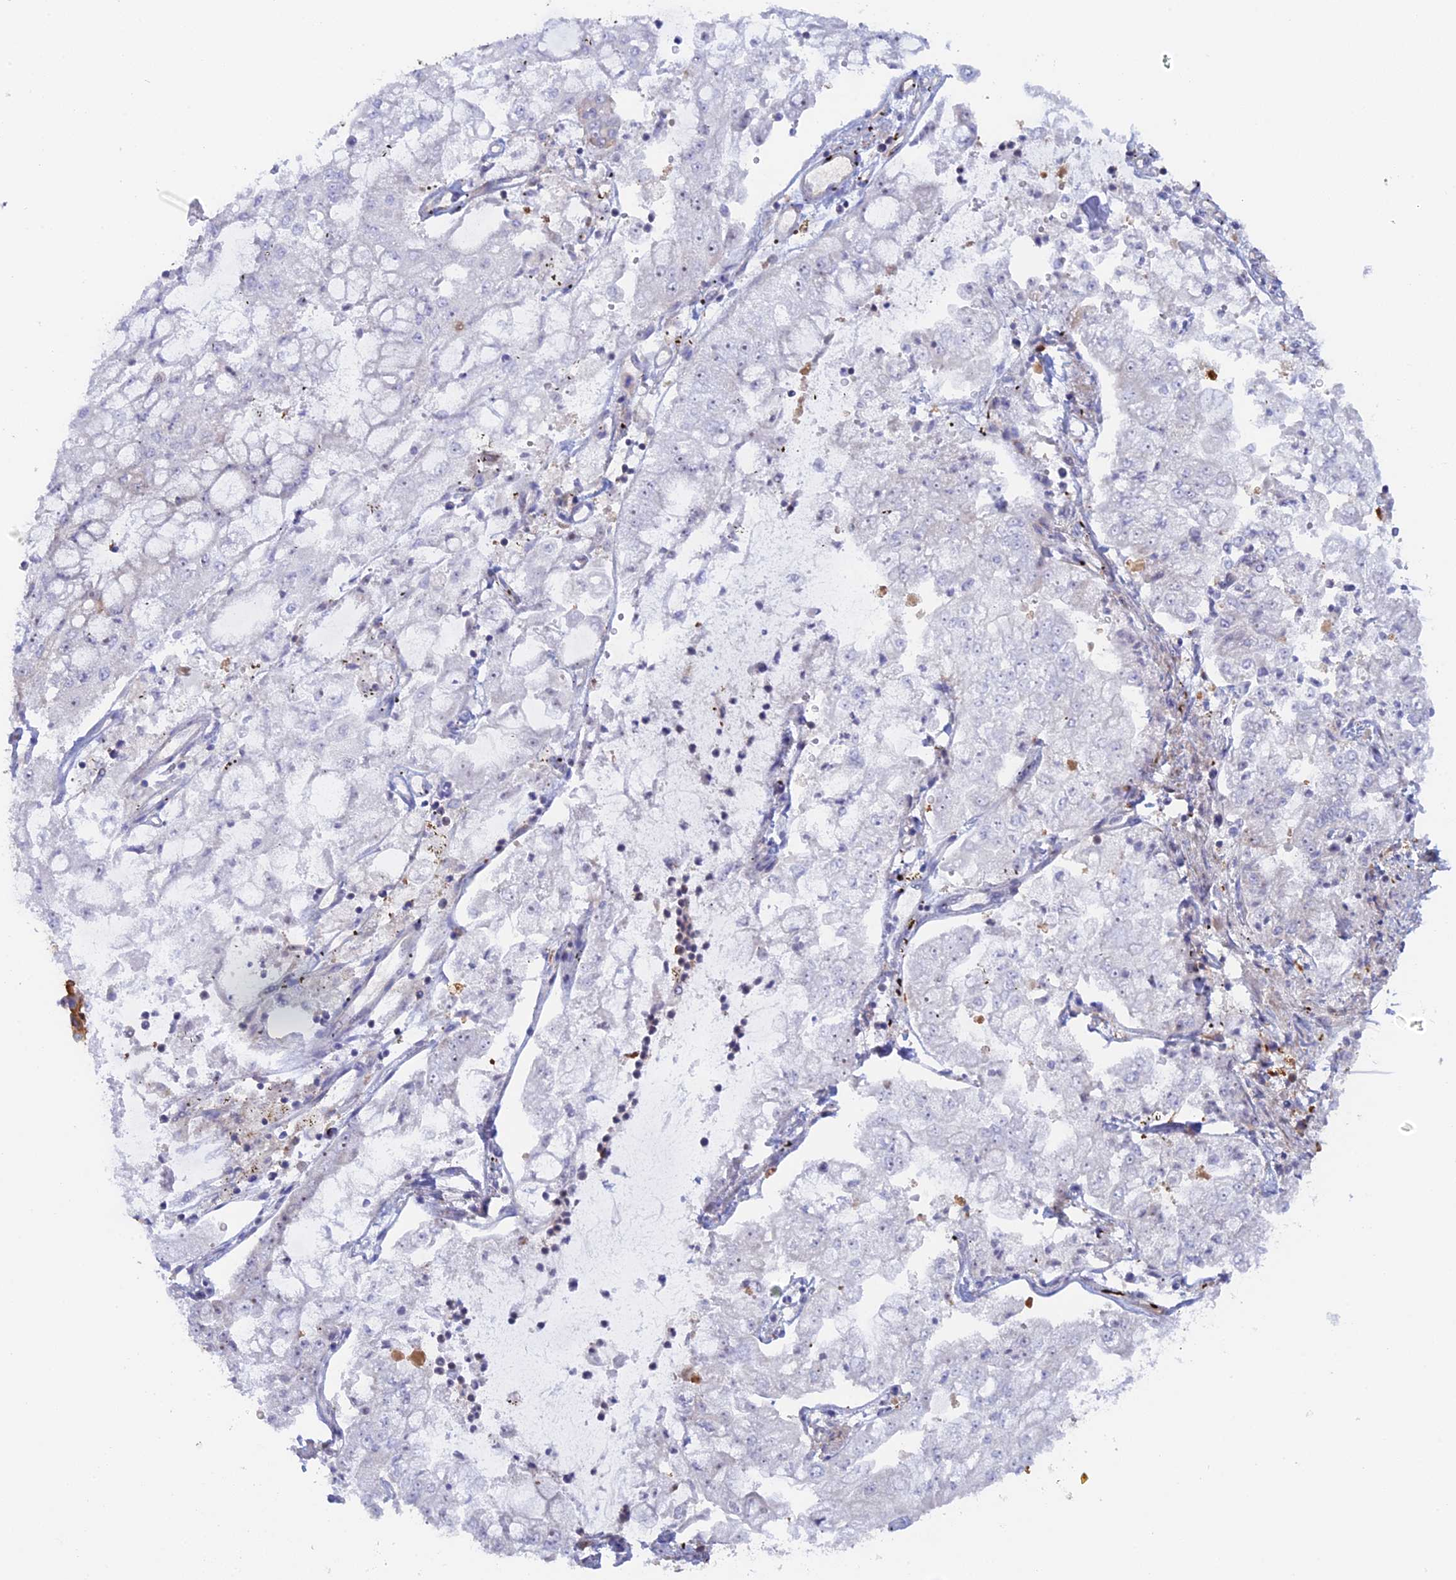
{"staining": {"intensity": "negative", "quantity": "none", "location": "none"}, "tissue": "stomach cancer", "cell_type": "Tumor cells", "image_type": "cancer", "snomed": [{"axis": "morphology", "description": "Adenocarcinoma, NOS"}, {"axis": "topography", "description": "Stomach"}], "caption": "IHC of stomach cancer (adenocarcinoma) shows no positivity in tumor cells. (Immunohistochemistry, brightfield microscopy, high magnification).", "gene": "GMIP", "patient": {"sex": "male", "age": 76}}